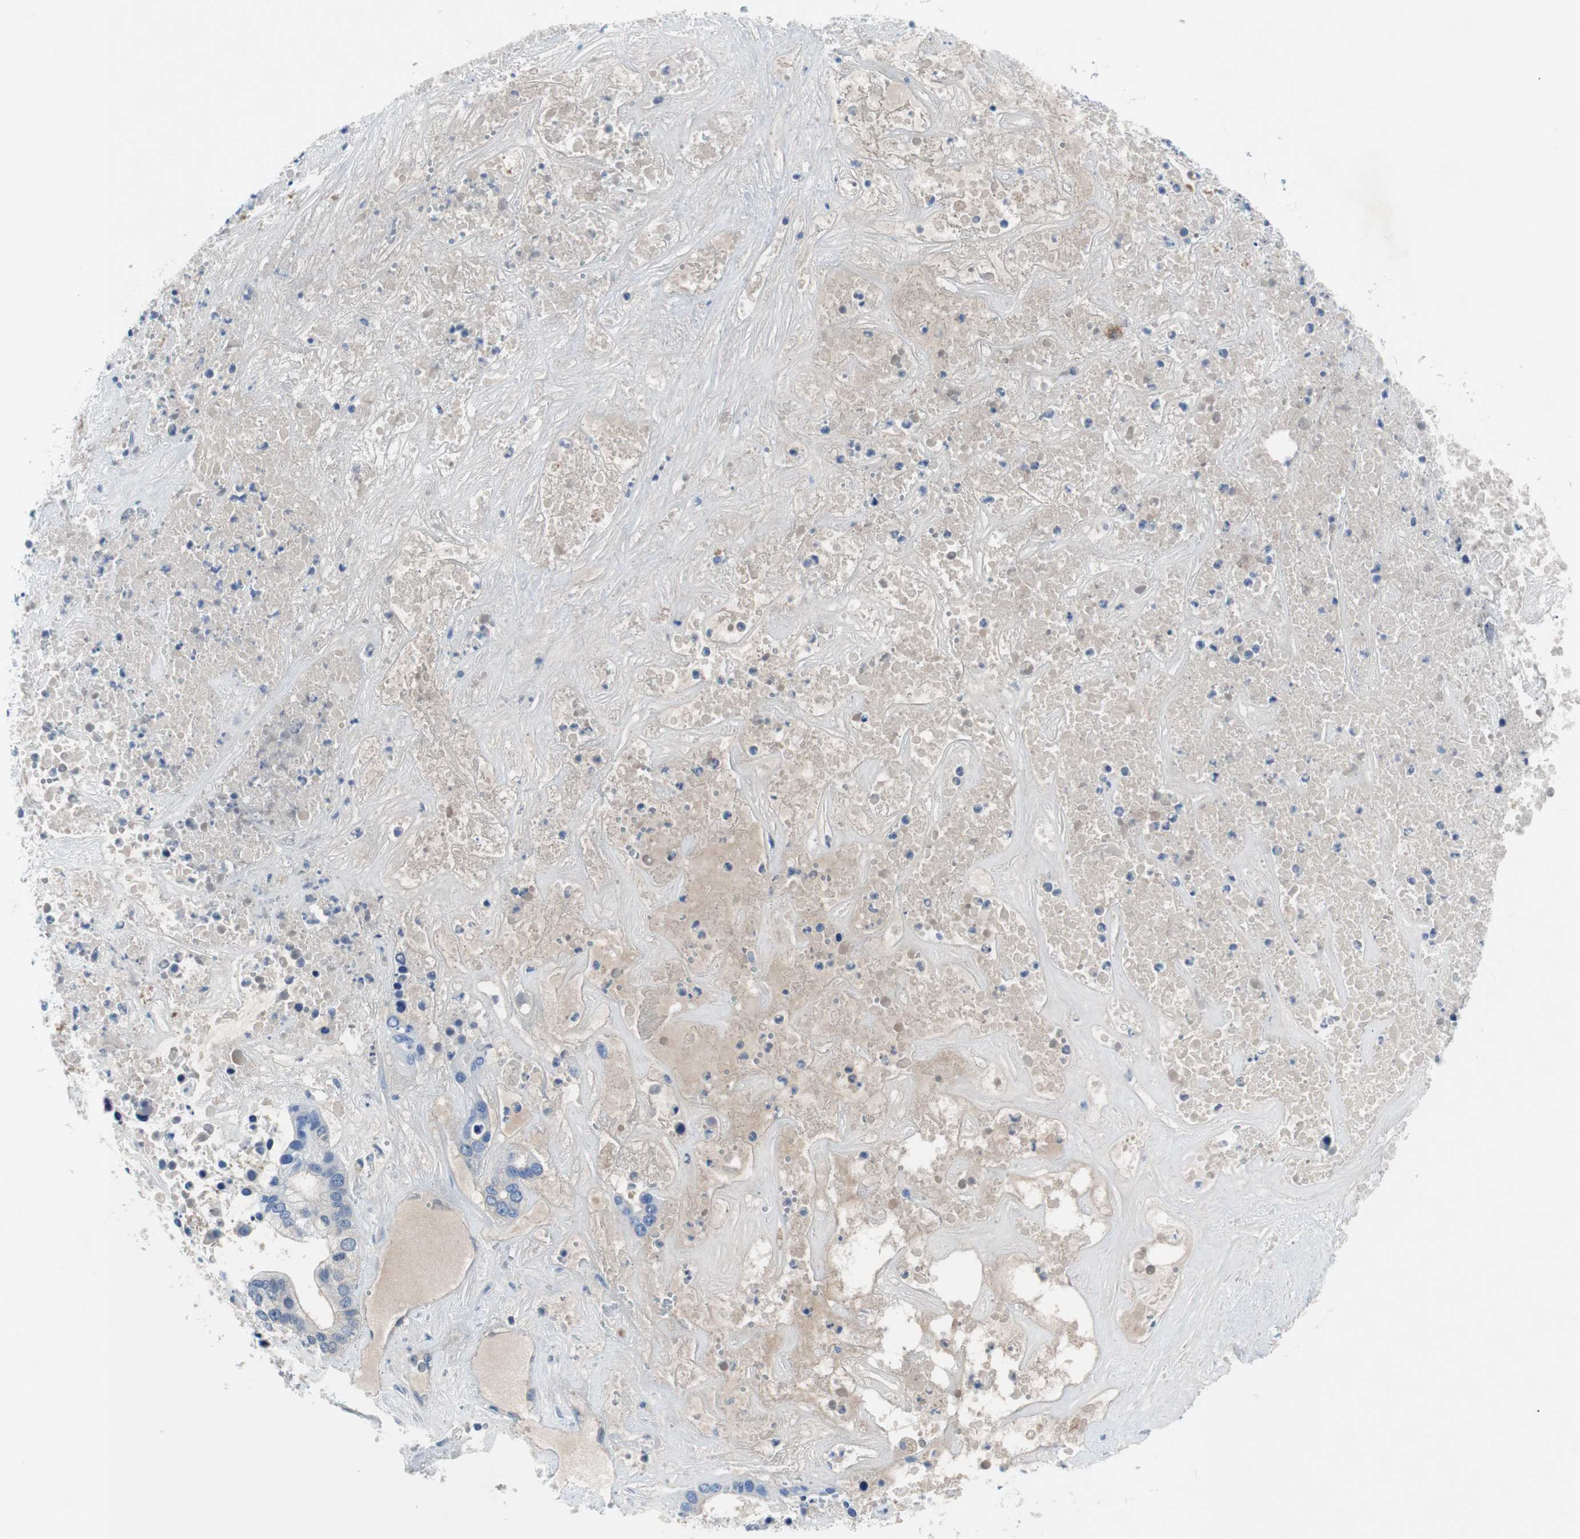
{"staining": {"intensity": "negative", "quantity": "none", "location": "none"}, "tissue": "liver cancer", "cell_type": "Tumor cells", "image_type": "cancer", "snomed": [{"axis": "morphology", "description": "Cholangiocarcinoma"}, {"axis": "topography", "description": "Liver"}], "caption": "A histopathology image of liver cancer (cholangiocarcinoma) stained for a protein demonstrates no brown staining in tumor cells. (DAB immunohistochemistry (IHC) with hematoxylin counter stain).", "gene": "EEF2K", "patient": {"sex": "female", "age": 65}}